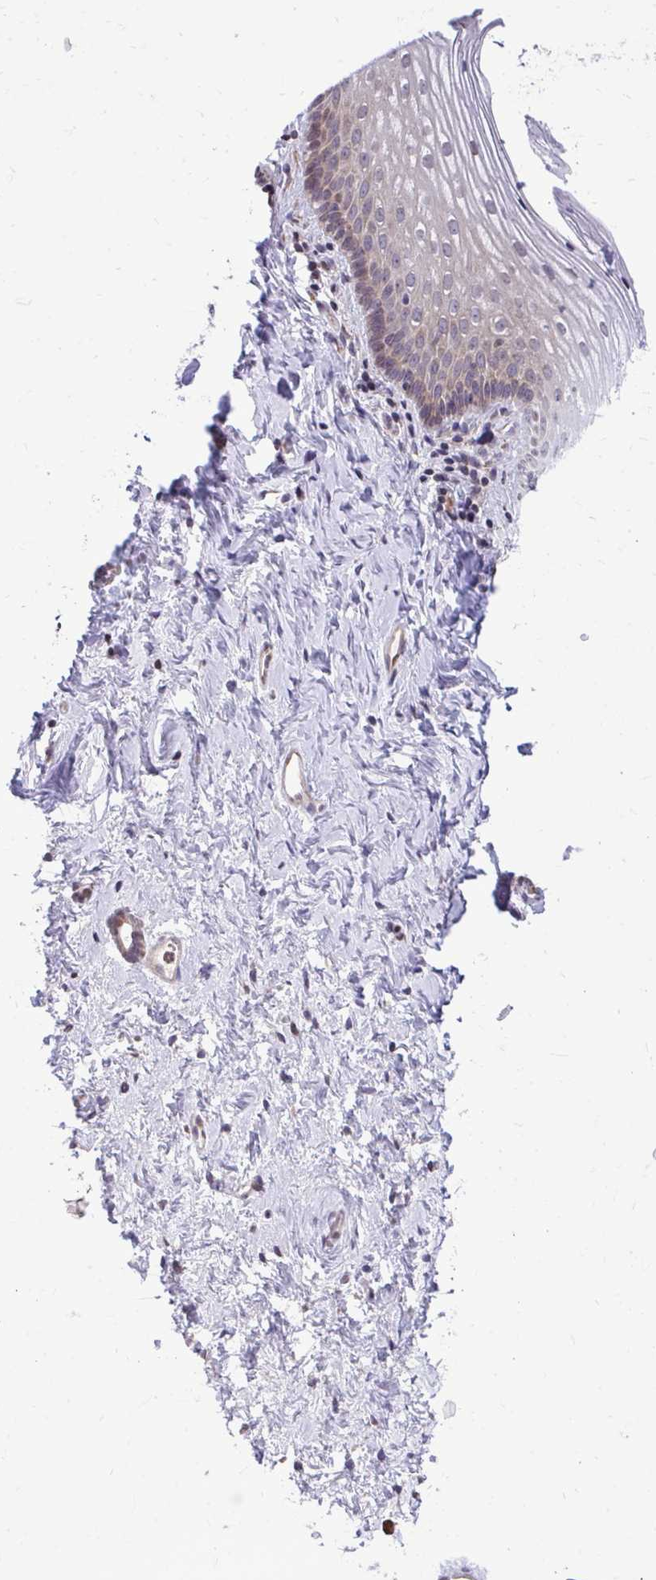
{"staining": {"intensity": "weak", "quantity": "<25%", "location": "cytoplasmic/membranous"}, "tissue": "vagina", "cell_type": "Squamous epithelial cells", "image_type": "normal", "snomed": [{"axis": "morphology", "description": "Normal tissue, NOS"}, {"axis": "morphology", "description": "Squamous cell carcinoma, NOS"}, {"axis": "topography", "description": "Vagina"}, {"axis": "topography", "description": "Cervix"}], "caption": "An image of vagina stained for a protein reveals no brown staining in squamous epithelial cells. (DAB (3,3'-diaminobenzidine) IHC, high magnification).", "gene": "METTL9", "patient": {"sex": "female", "age": 45}}